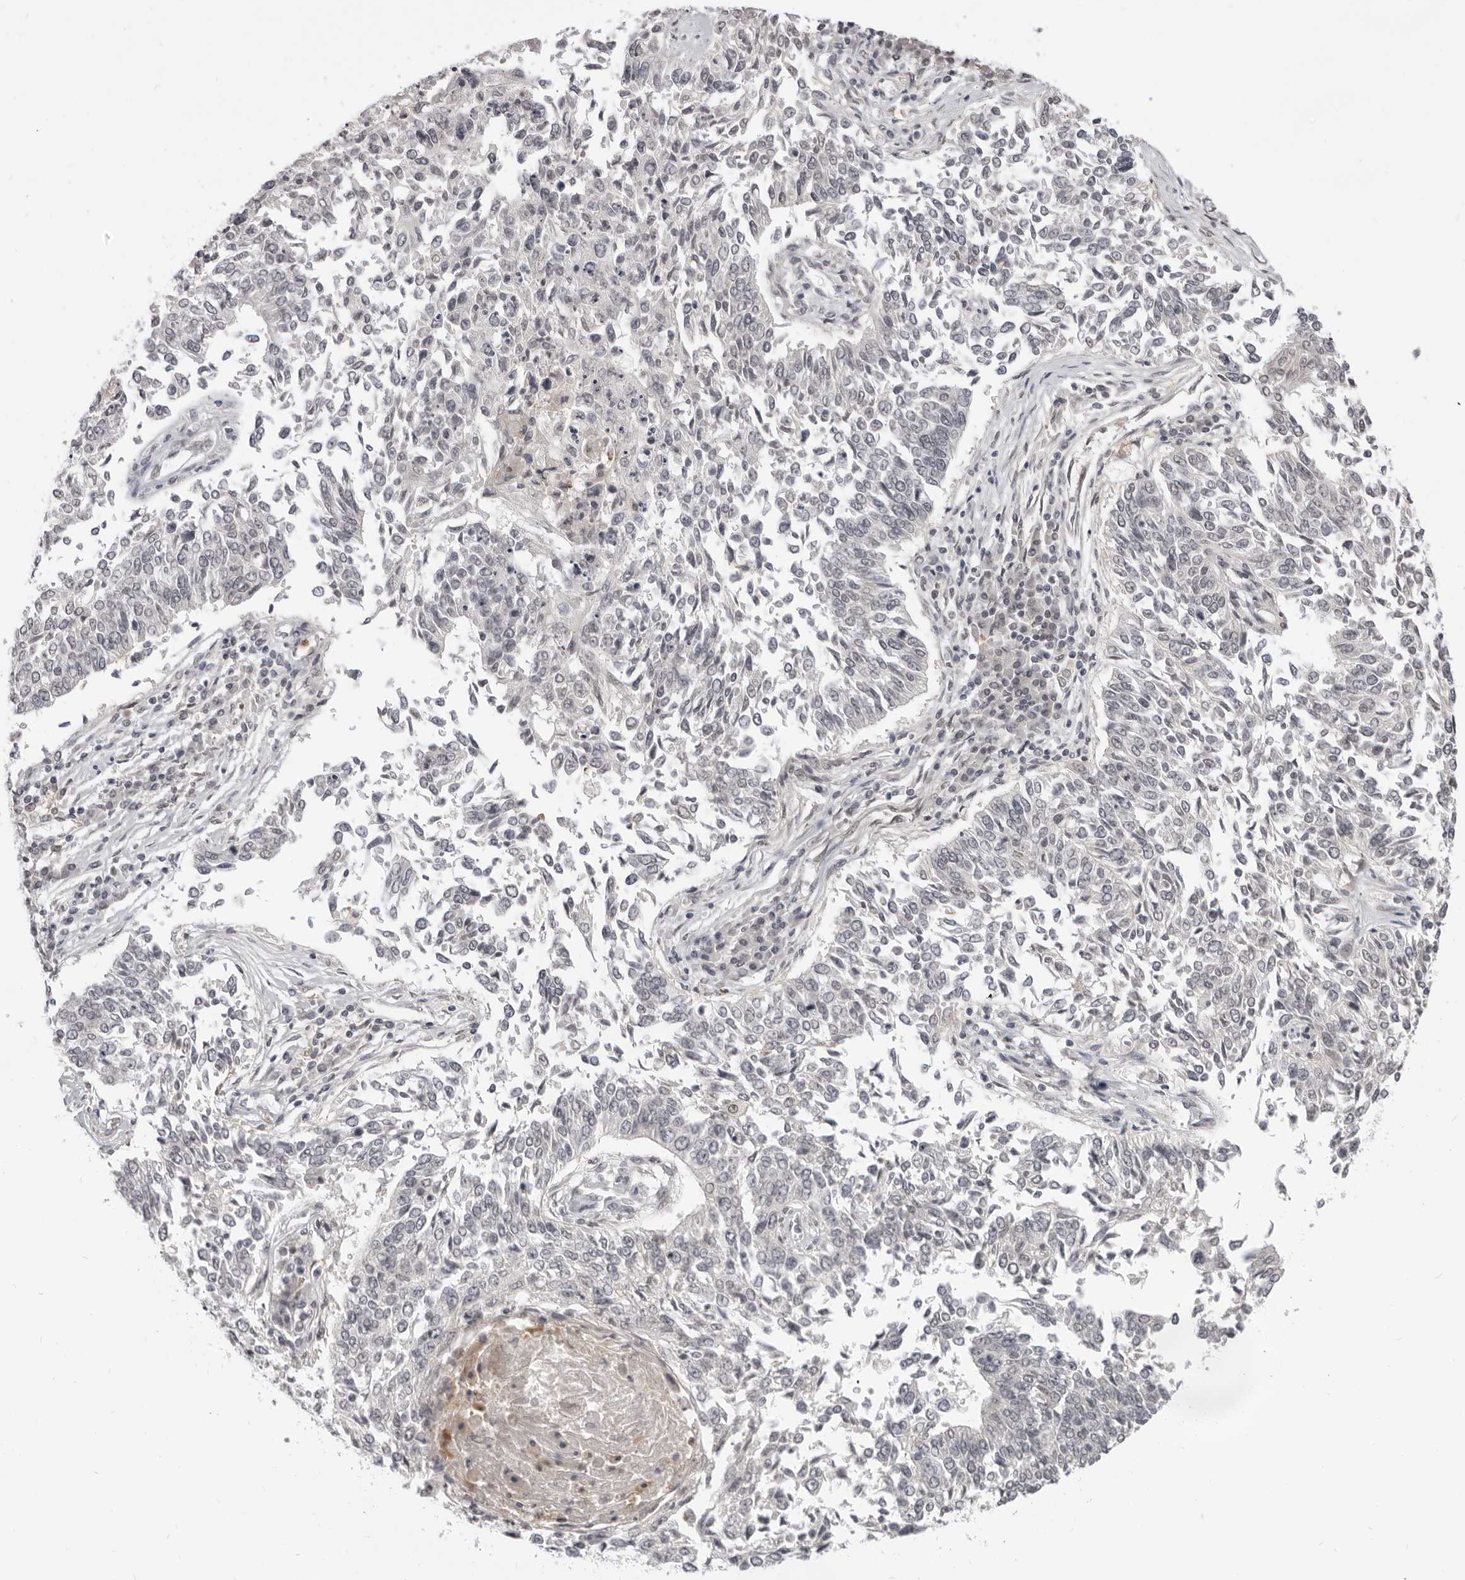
{"staining": {"intensity": "weak", "quantity": "25%-75%", "location": "nuclear"}, "tissue": "lung cancer", "cell_type": "Tumor cells", "image_type": "cancer", "snomed": [{"axis": "morphology", "description": "Normal tissue, NOS"}, {"axis": "morphology", "description": "Squamous cell carcinoma, NOS"}, {"axis": "topography", "description": "Cartilage tissue"}, {"axis": "topography", "description": "Bronchus"}, {"axis": "topography", "description": "Lung"}, {"axis": "topography", "description": "Peripheral nerve tissue"}], "caption": "Lung squamous cell carcinoma stained with DAB immunohistochemistry (IHC) displays low levels of weak nuclear positivity in about 25%-75% of tumor cells.", "gene": "SRGAP2", "patient": {"sex": "female", "age": 49}}